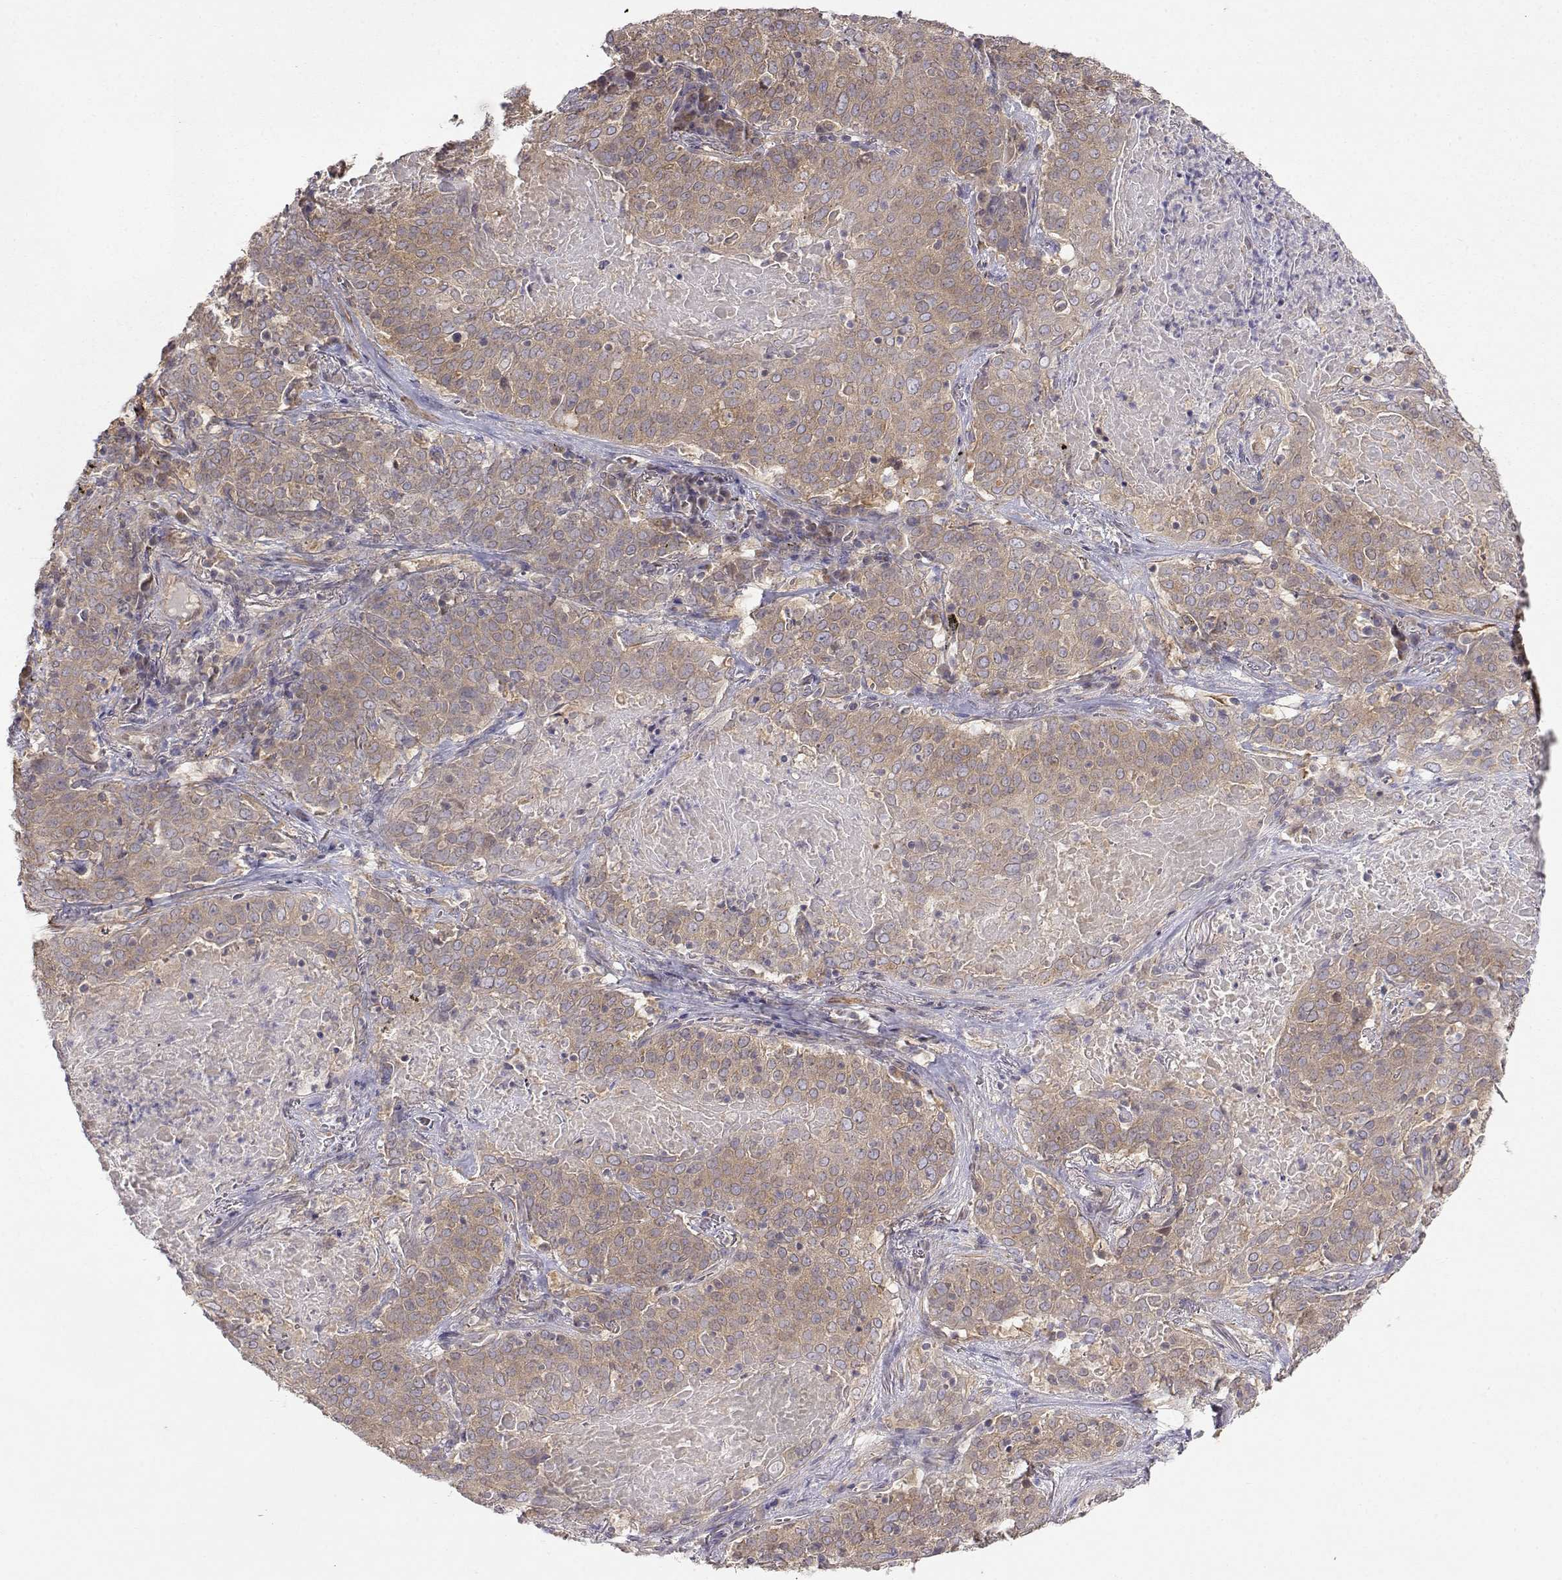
{"staining": {"intensity": "weak", "quantity": ">75%", "location": "cytoplasmic/membranous"}, "tissue": "lung cancer", "cell_type": "Tumor cells", "image_type": "cancer", "snomed": [{"axis": "morphology", "description": "Squamous cell carcinoma, NOS"}, {"axis": "topography", "description": "Lung"}], "caption": "Immunohistochemistry (IHC) micrograph of neoplastic tissue: human lung cancer stained using immunohistochemistry (IHC) displays low levels of weak protein expression localized specifically in the cytoplasmic/membranous of tumor cells, appearing as a cytoplasmic/membranous brown color.", "gene": "PAIP1", "patient": {"sex": "male", "age": 82}}